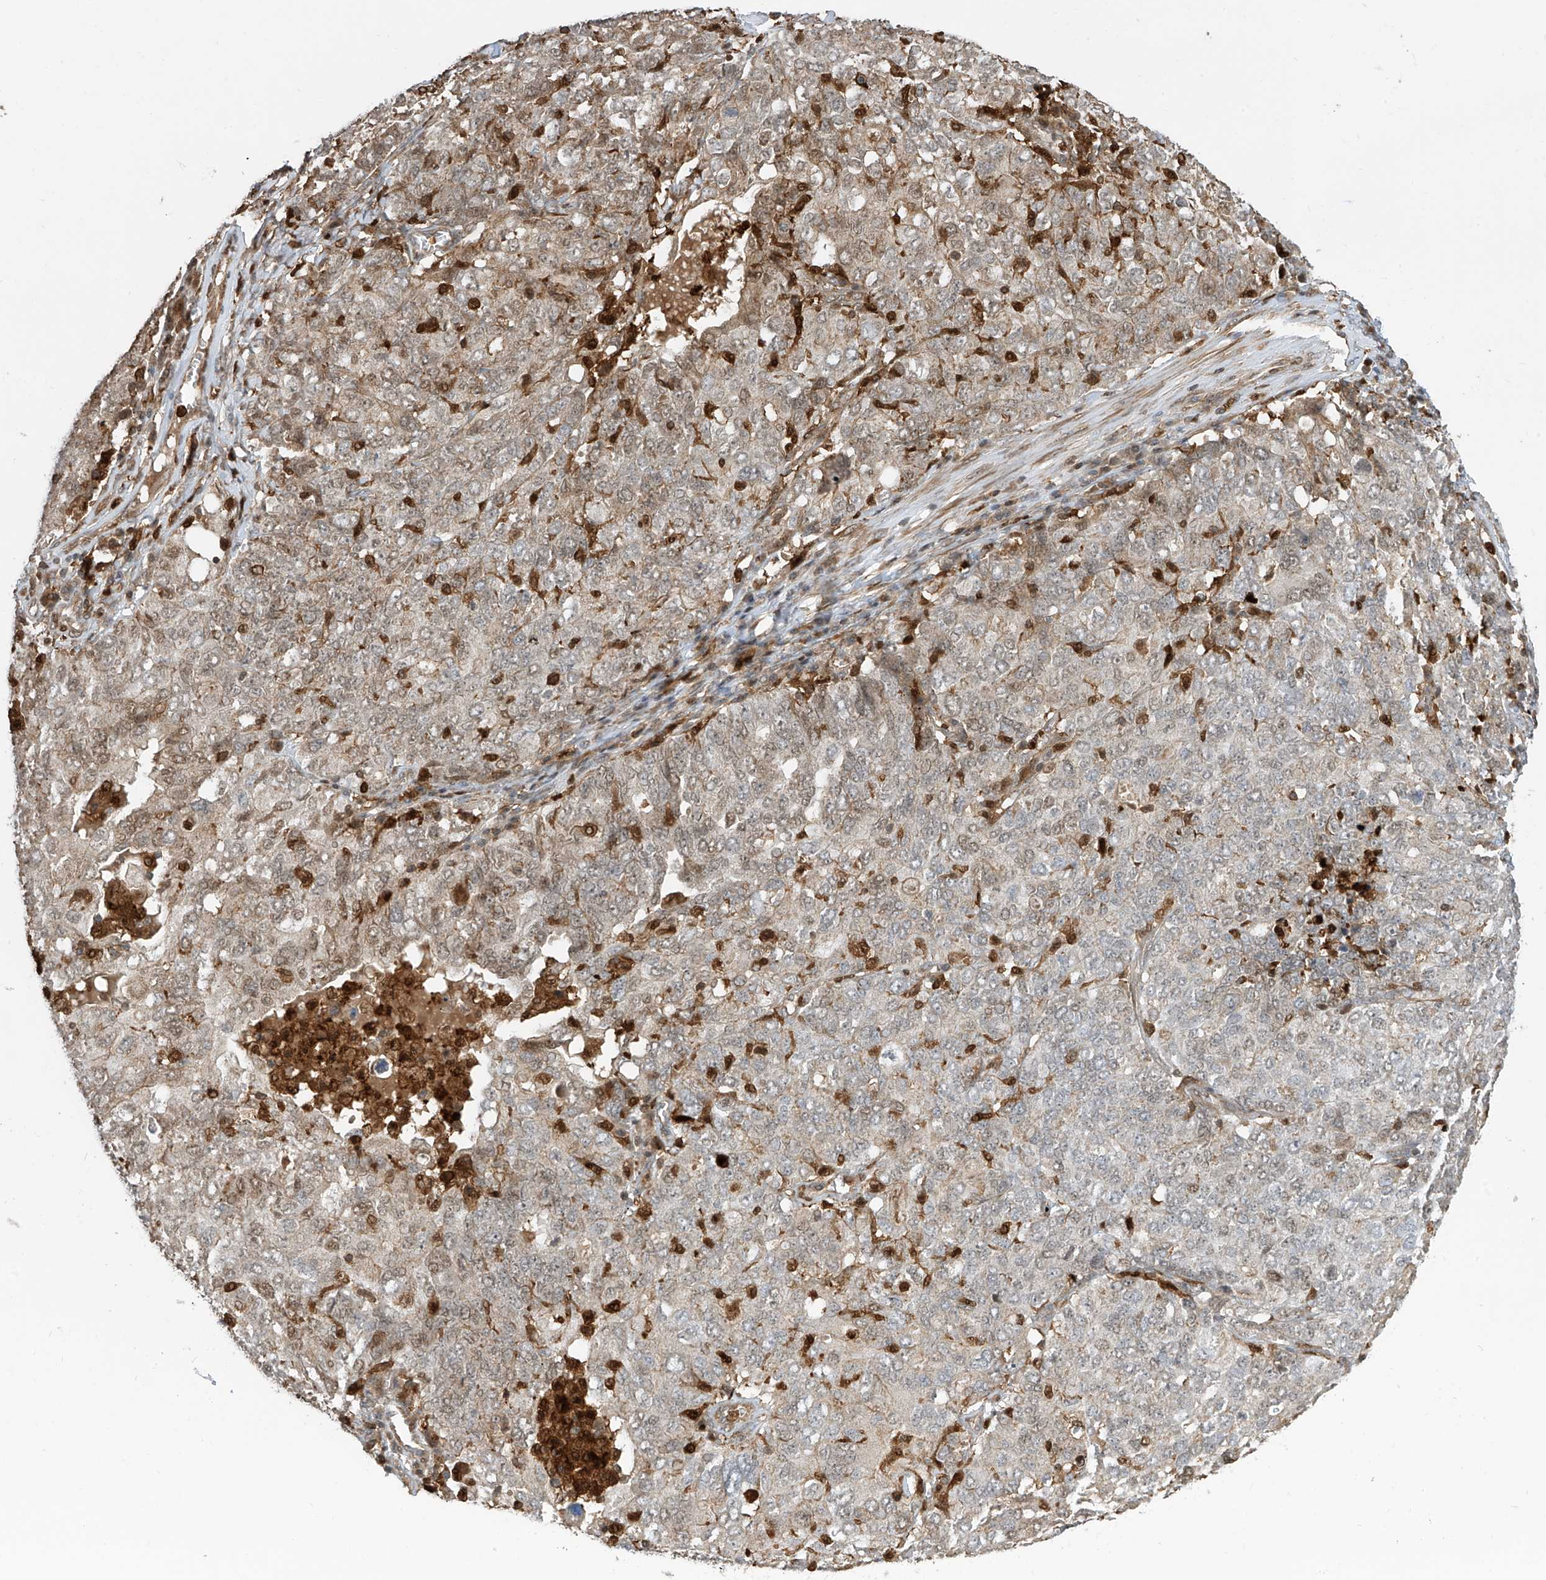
{"staining": {"intensity": "weak", "quantity": "25%-75%", "location": "cytoplasmic/membranous"}, "tissue": "ovarian cancer", "cell_type": "Tumor cells", "image_type": "cancer", "snomed": [{"axis": "morphology", "description": "Carcinoma, endometroid"}, {"axis": "topography", "description": "Ovary"}], "caption": "High-power microscopy captured an immunohistochemistry (IHC) photomicrograph of endometroid carcinoma (ovarian), revealing weak cytoplasmic/membranous staining in about 25%-75% of tumor cells.", "gene": "ATAD2B", "patient": {"sex": "female", "age": 62}}